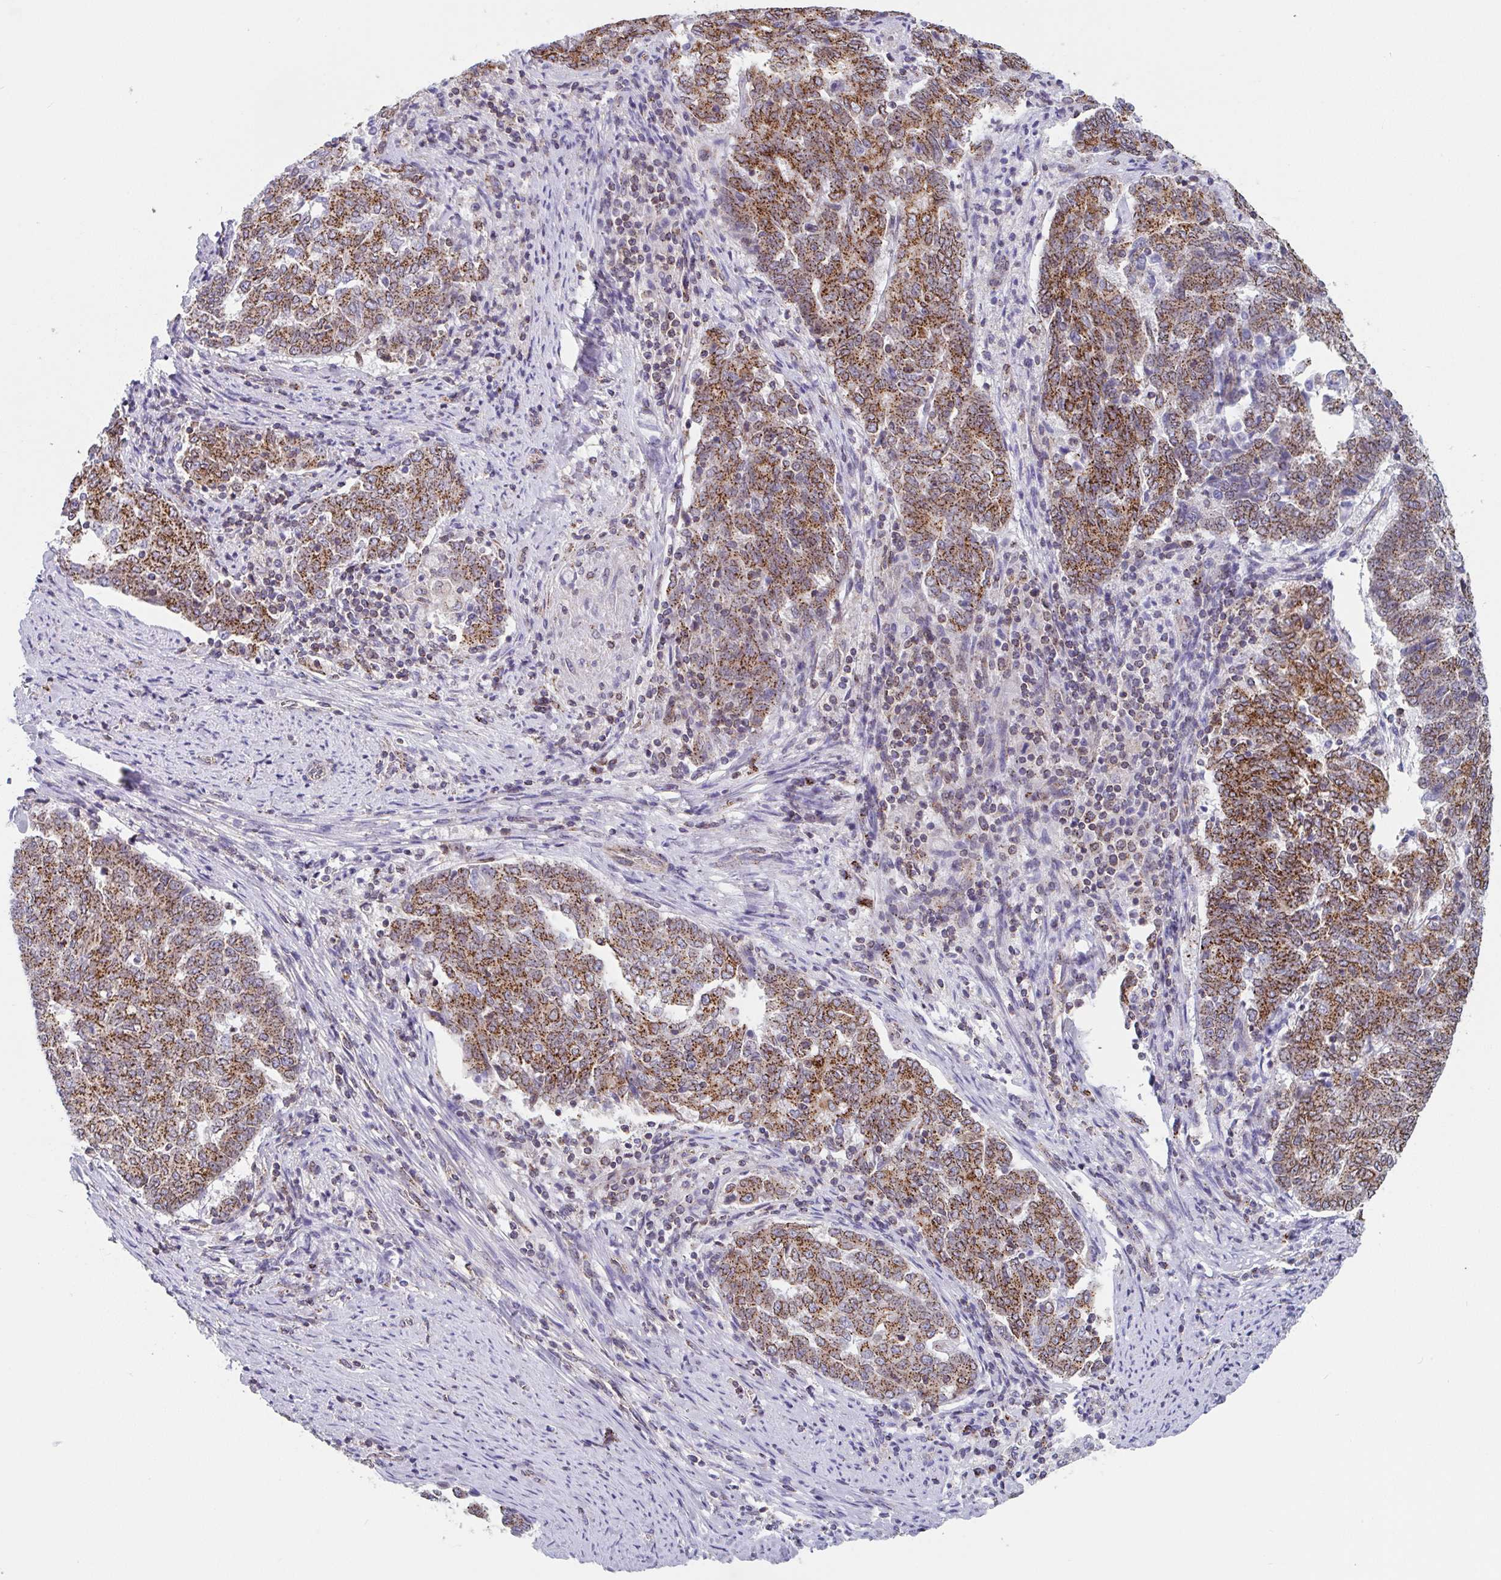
{"staining": {"intensity": "strong", "quantity": ">75%", "location": "cytoplasmic/membranous"}, "tissue": "endometrial cancer", "cell_type": "Tumor cells", "image_type": "cancer", "snomed": [{"axis": "morphology", "description": "Adenocarcinoma, NOS"}, {"axis": "topography", "description": "Endometrium"}], "caption": "Protein analysis of endometrial cancer tissue shows strong cytoplasmic/membranous positivity in approximately >75% of tumor cells.", "gene": "PROSER3", "patient": {"sex": "female", "age": 80}}